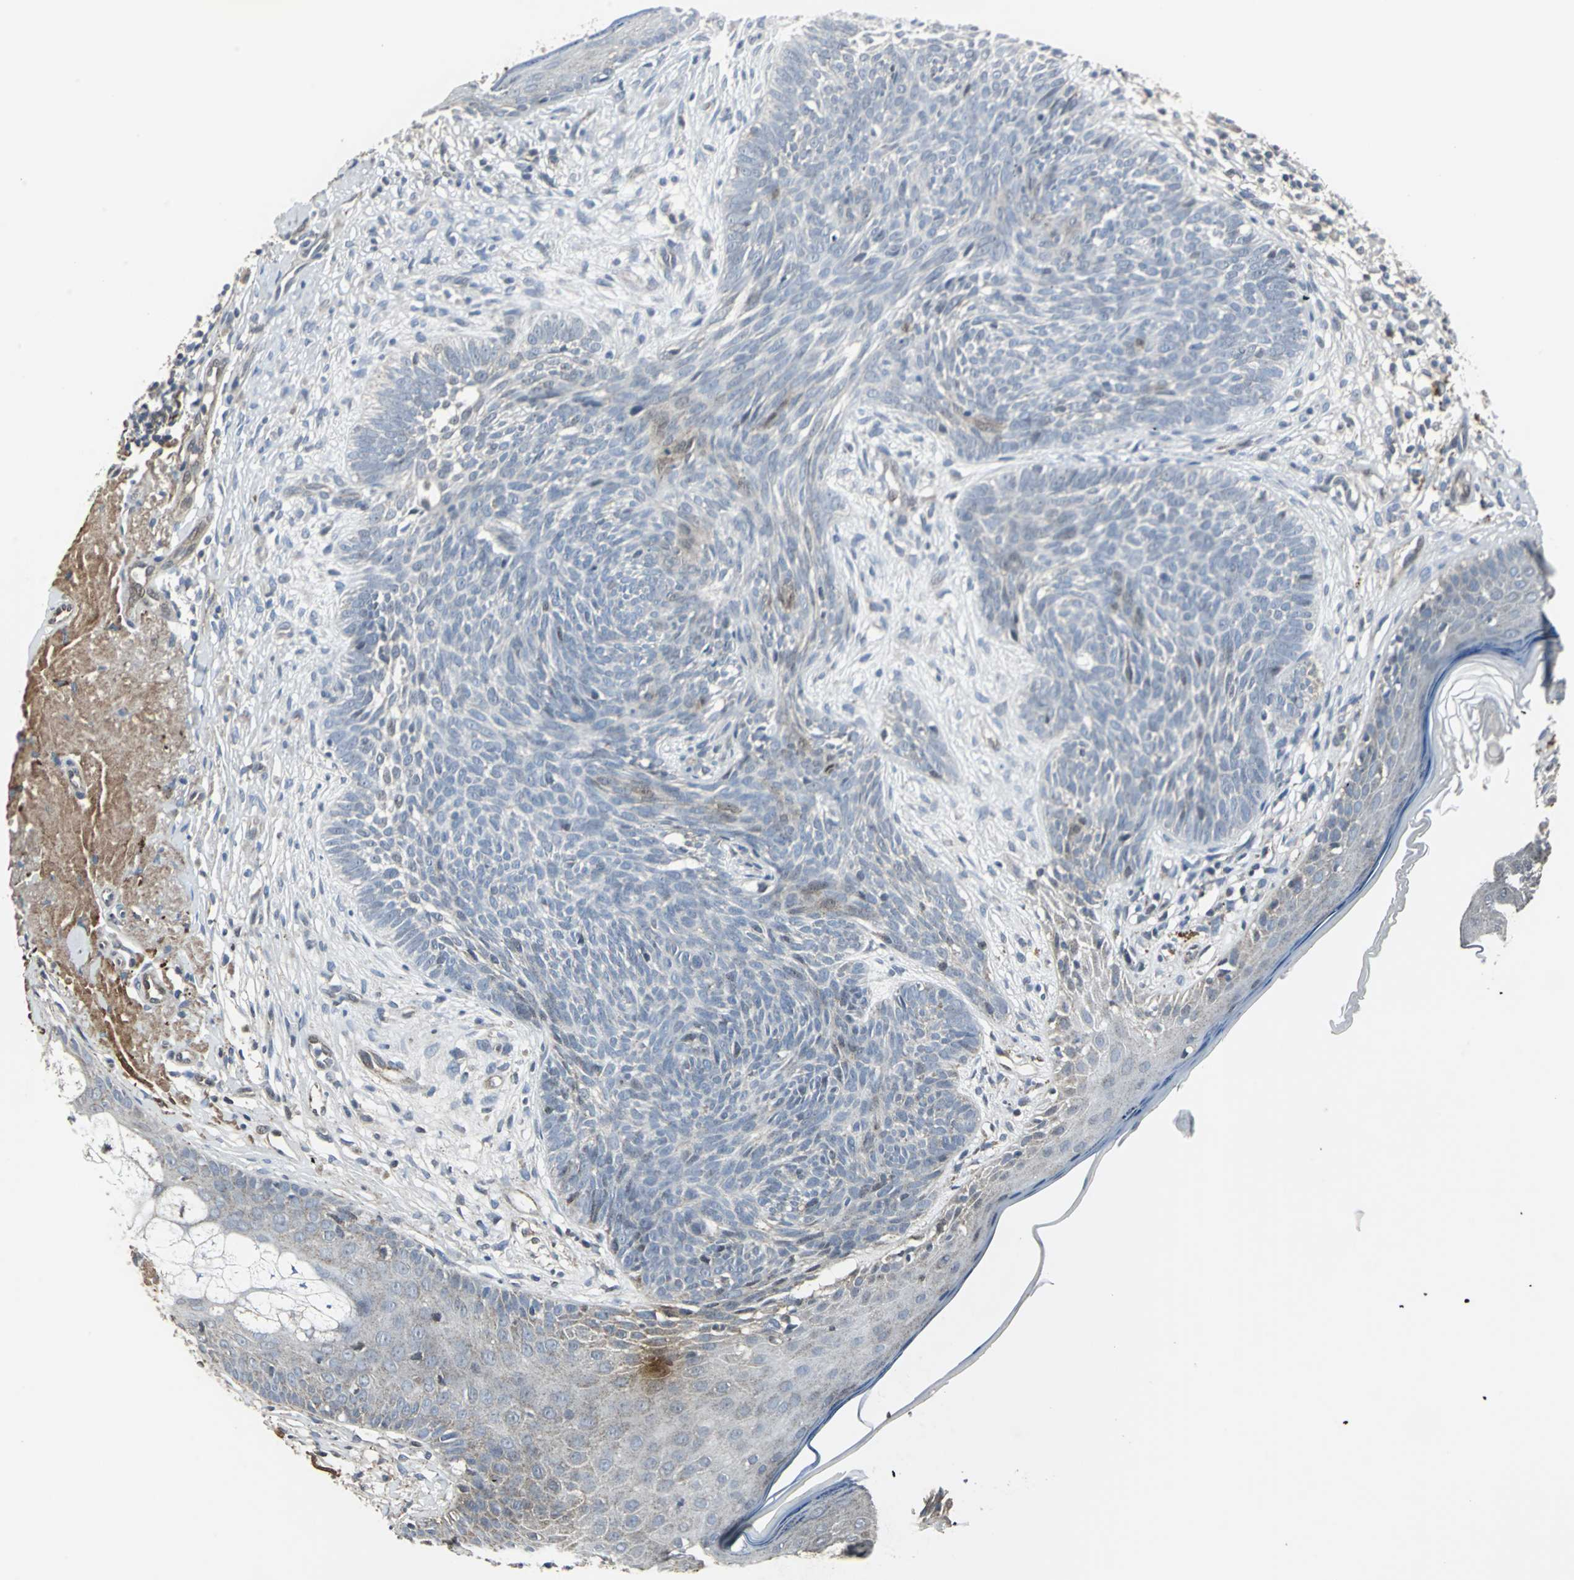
{"staining": {"intensity": "negative", "quantity": "none", "location": "none"}, "tissue": "skin cancer", "cell_type": "Tumor cells", "image_type": "cancer", "snomed": [{"axis": "morphology", "description": "Basal cell carcinoma"}, {"axis": "topography", "description": "Skin"}], "caption": "Image shows no significant protein expression in tumor cells of skin cancer (basal cell carcinoma).", "gene": "DNAJB4", "patient": {"sex": "male", "age": 74}}